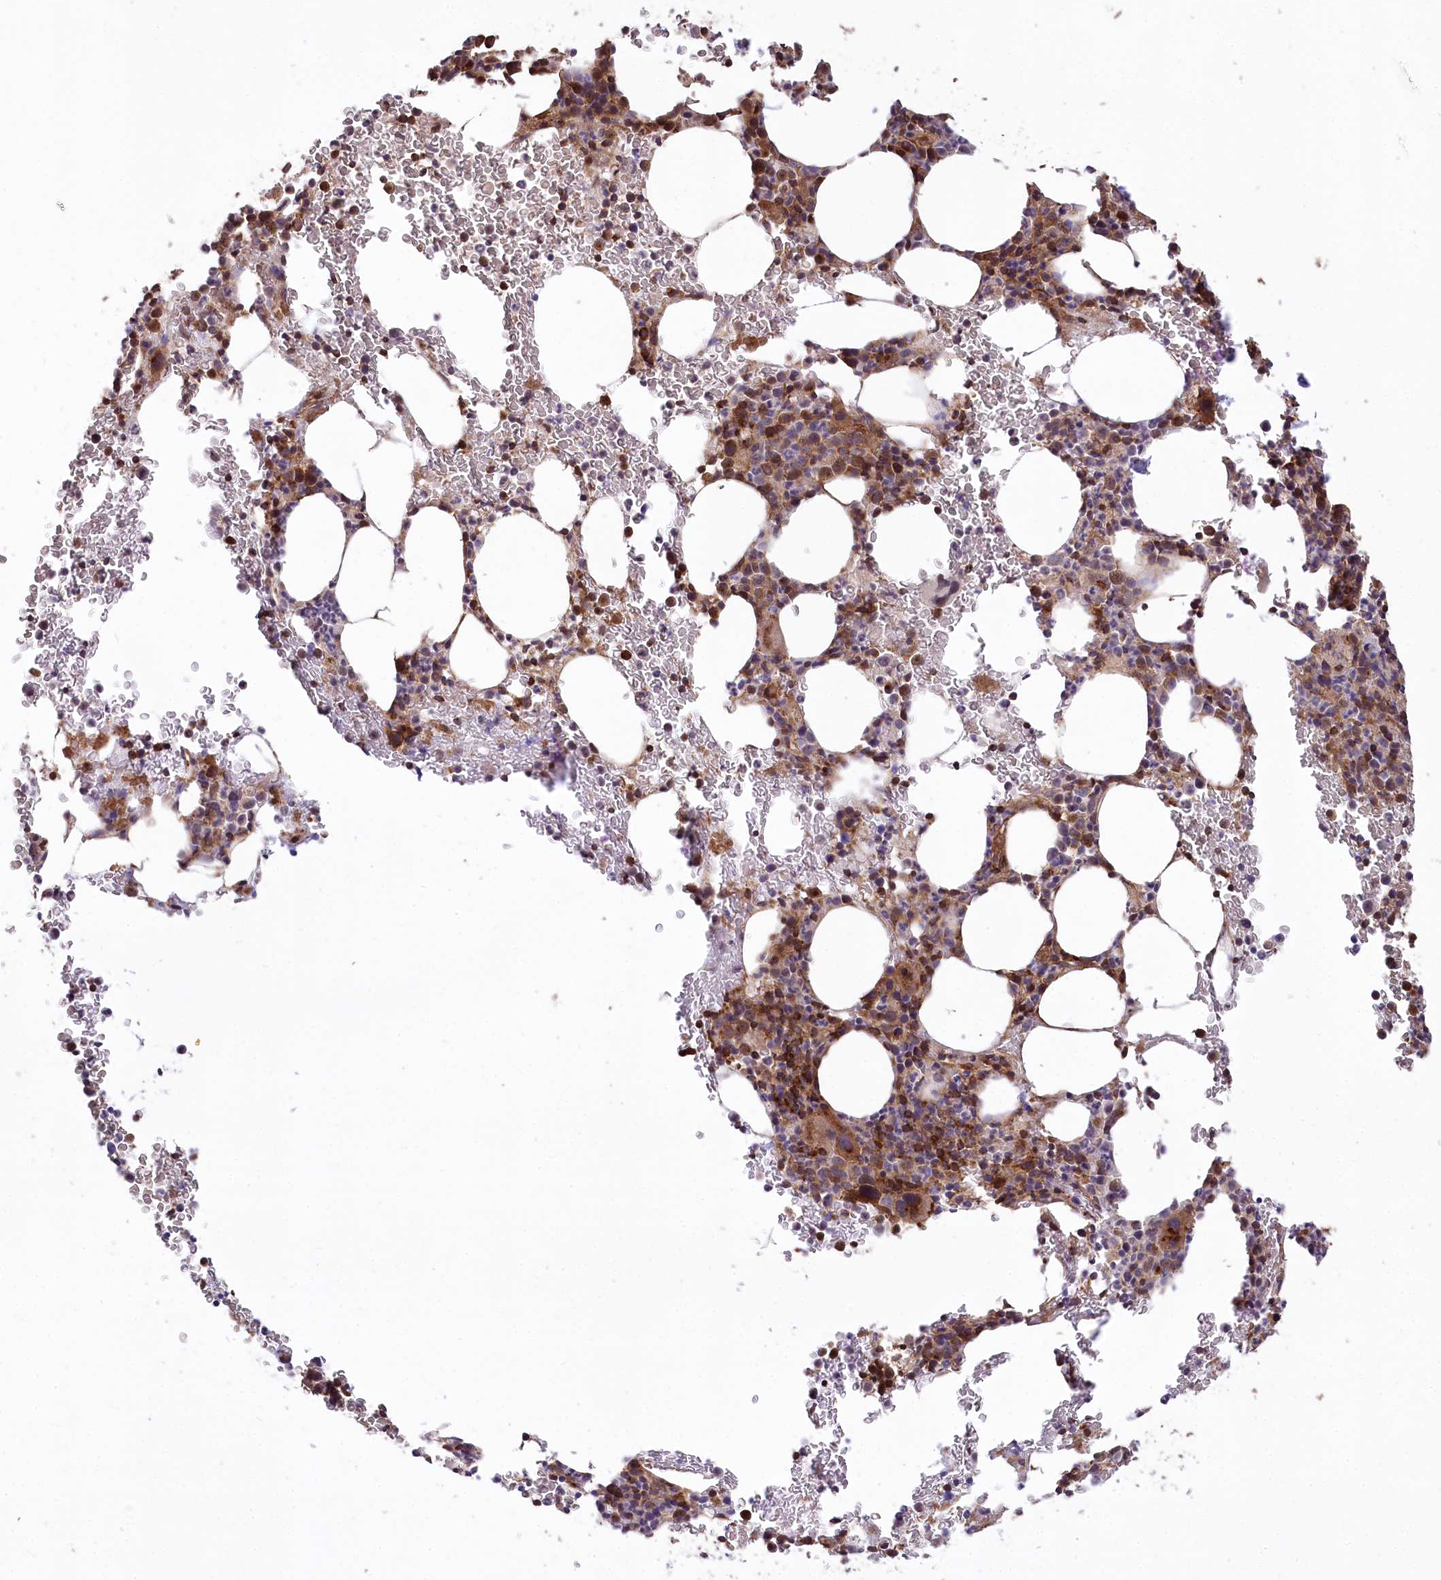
{"staining": {"intensity": "moderate", "quantity": ">75%", "location": "cytoplasmic/membranous"}, "tissue": "bone marrow", "cell_type": "Hematopoietic cells", "image_type": "normal", "snomed": [{"axis": "morphology", "description": "Normal tissue, NOS"}, {"axis": "topography", "description": "Bone marrow"}], "caption": "A high-resolution histopathology image shows immunohistochemistry (IHC) staining of benign bone marrow, which demonstrates moderate cytoplasmic/membranous positivity in about >75% of hematopoietic cells.", "gene": "CCDC91", "patient": {"sex": "male", "age": 79}}